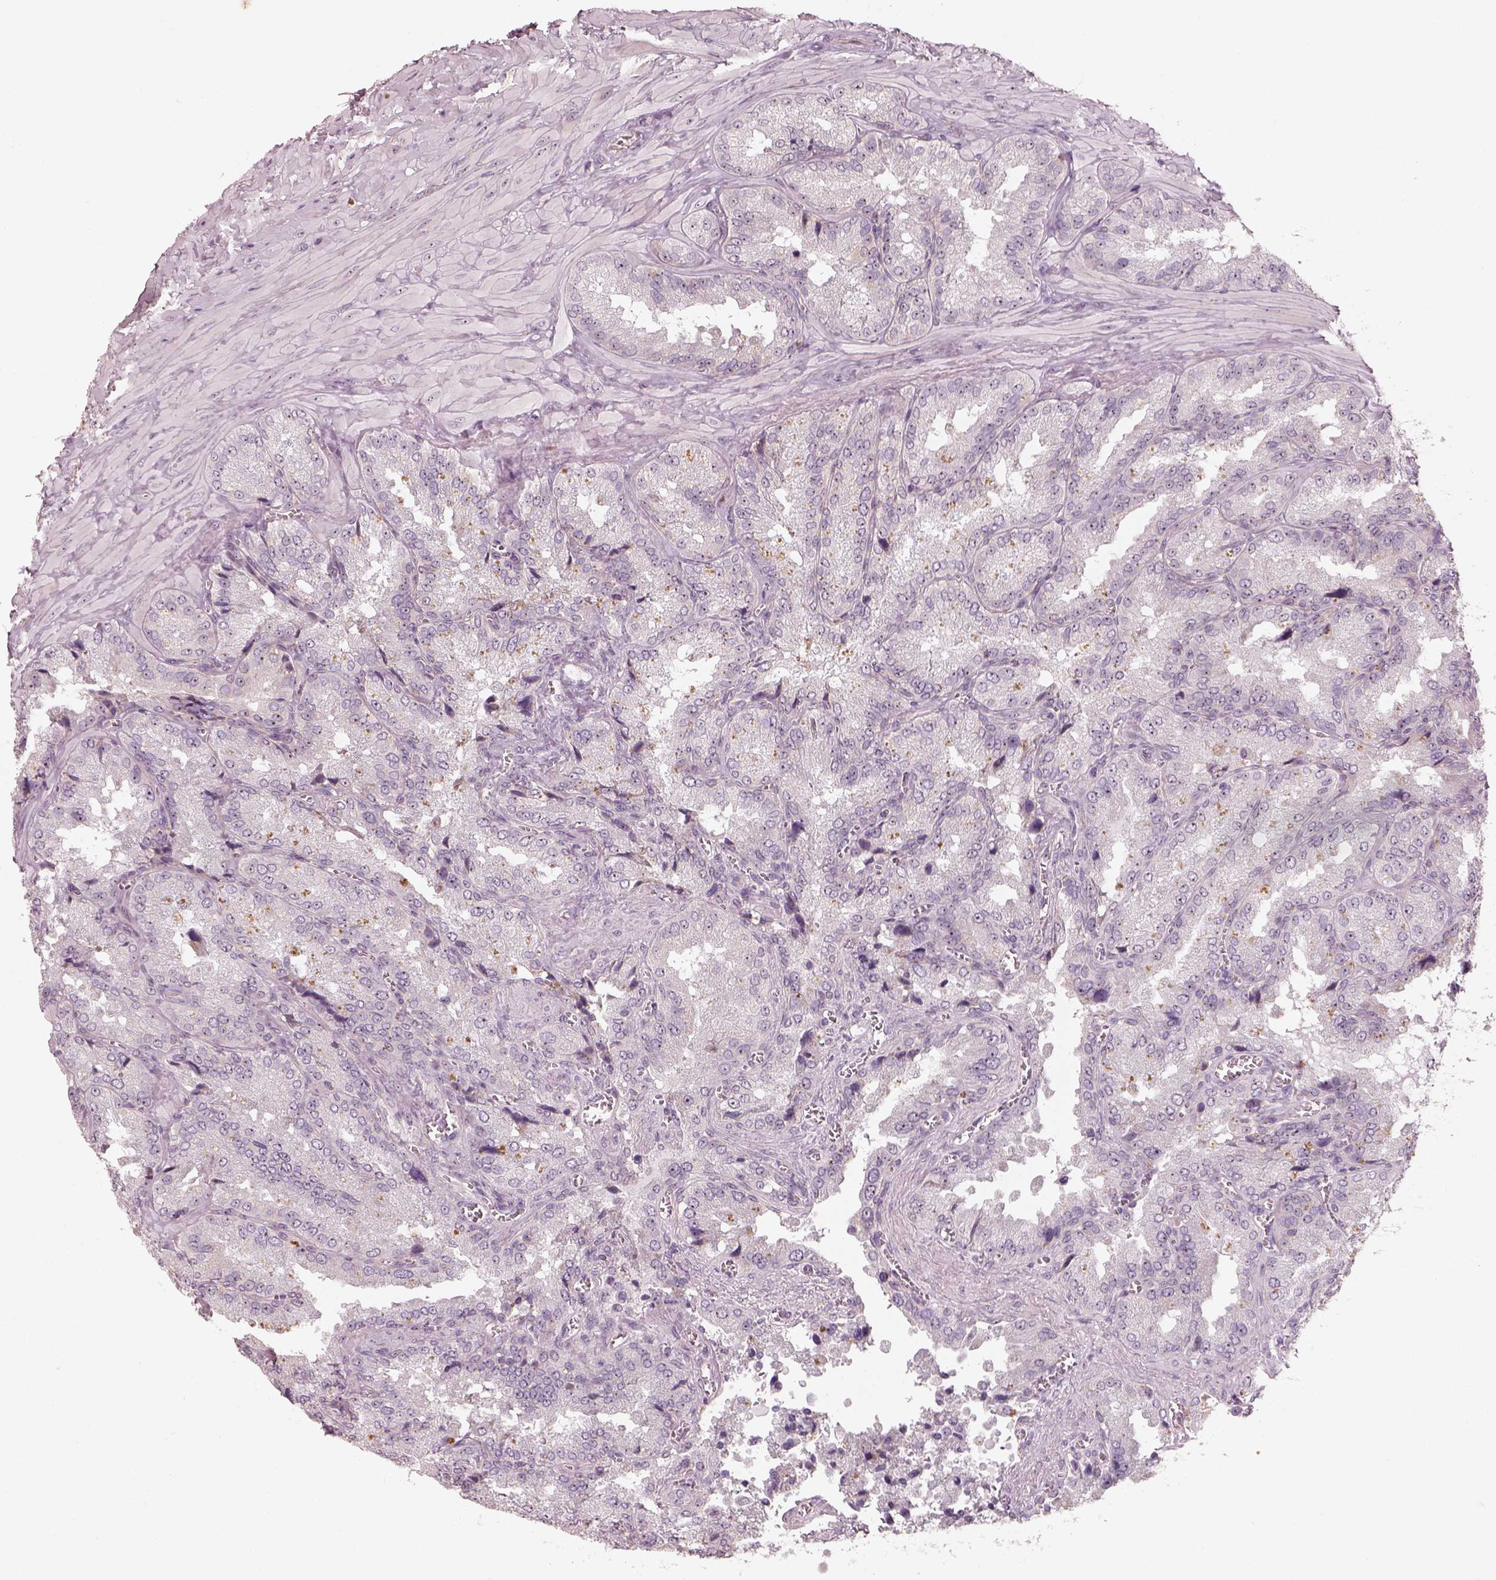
{"staining": {"intensity": "negative", "quantity": "none", "location": "none"}, "tissue": "seminal vesicle", "cell_type": "Glandular cells", "image_type": "normal", "snomed": [{"axis": "morphology", "description": "Normal tissue, NOS"}, {"axis": "topography", "description": "Seminal veicle"}], "caption": "Immunohistochemical staining of normal human seminal vesicle displays no significant positivity in glandular cells.", "gene": "CDS1", "patient": {"sex": "male", "age": 37}}